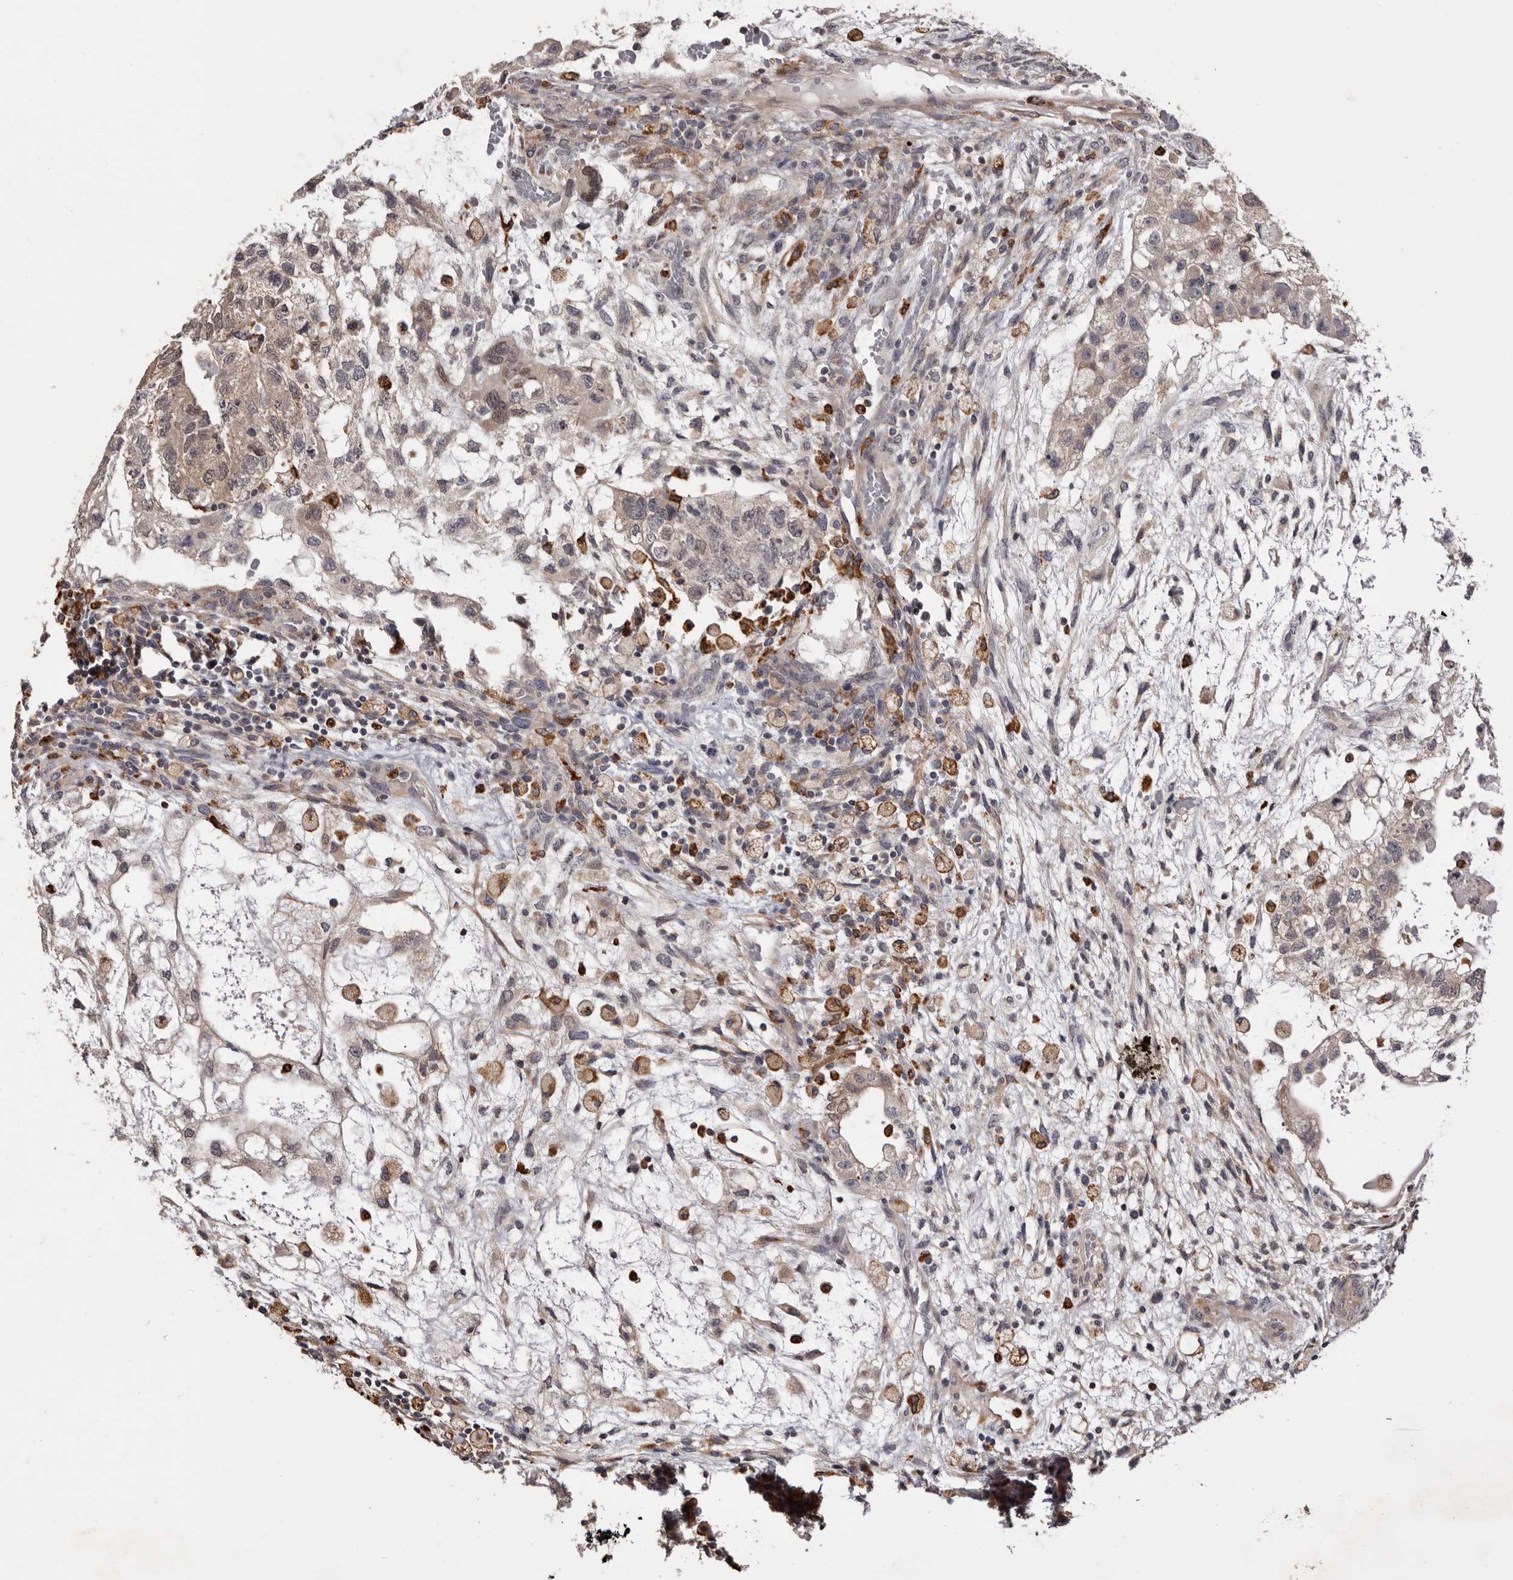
{"staining": {"intensity": "weak", "quantity": "25%-75%", "location": "cytoplasmic/membranous"}, "tissue": "testis cancer", "cell_type": "Tumor cells", "image_type": "cancer", "snomed": [{"axis": "morphology", "description": "Carcinoma, Embryonal, NOS"}, {"axis": "topography", "description": "Testis"}], "caption": "Human testis embryonal carcinoma stained with a protein marker exhibits weak staining in tumor cells.", "gene": "TNNI1", "patient": {"sex": "male", "age": 36}}